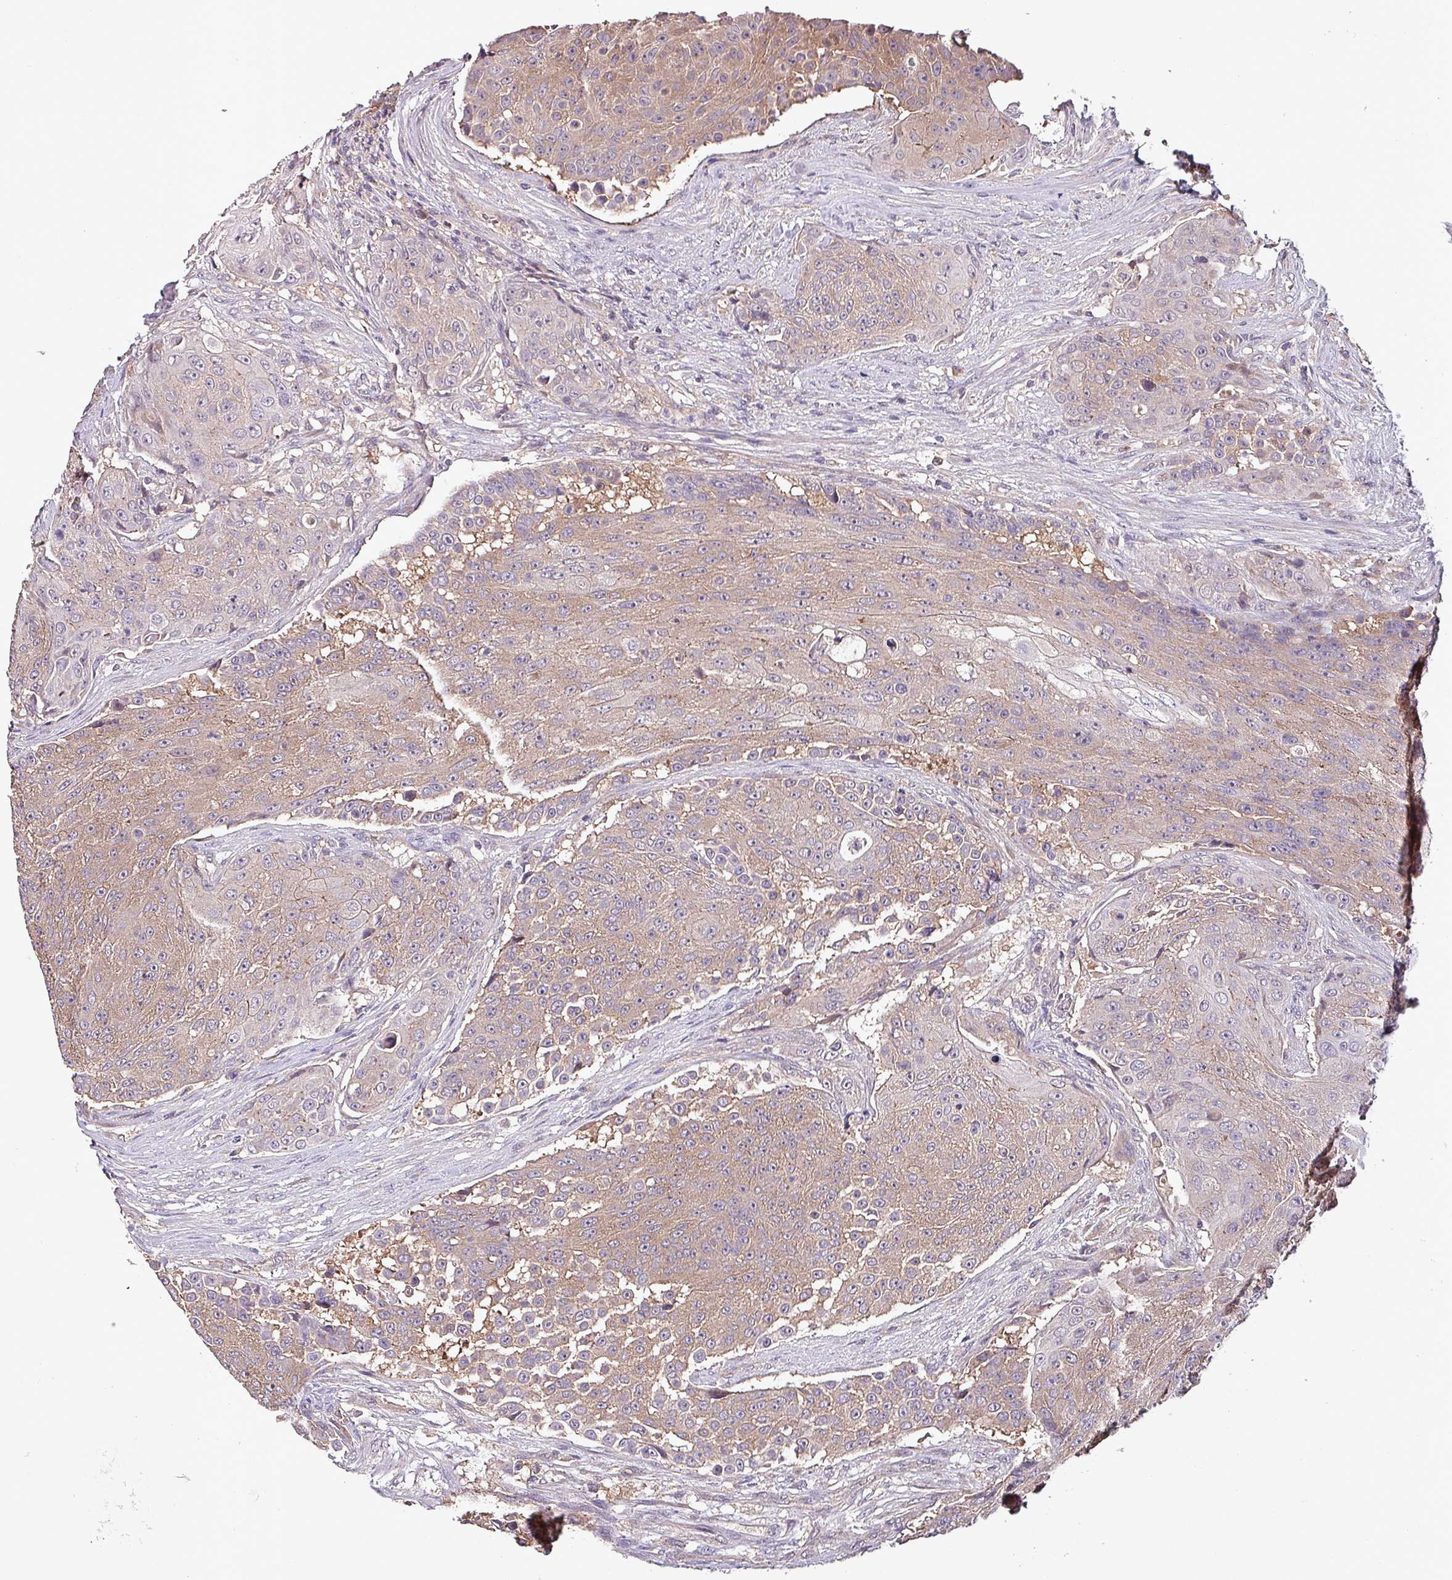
{"staining": {"intensity": "moderate", "quantity": ">75%", "location": "cytoplasmic/membranous"}, "tissue": "urothelial cancer", "cell_type": "Tumor cells", "image_type": "cancer", "snomed": [{"axis": "morphology", "description": "Urothelial carcinoma, High grade"}, {"axis": "topography", "description": "Urinary bladder"}], "caption": "Urothelial cancer was stained to show a protein in brown. There is medium levels of moderate cytoplasmic/membranous positivity in about >75% of tumor cells.", "gene": "PAFAH1B2", "patient": {"sex": "female", "age": 63}}